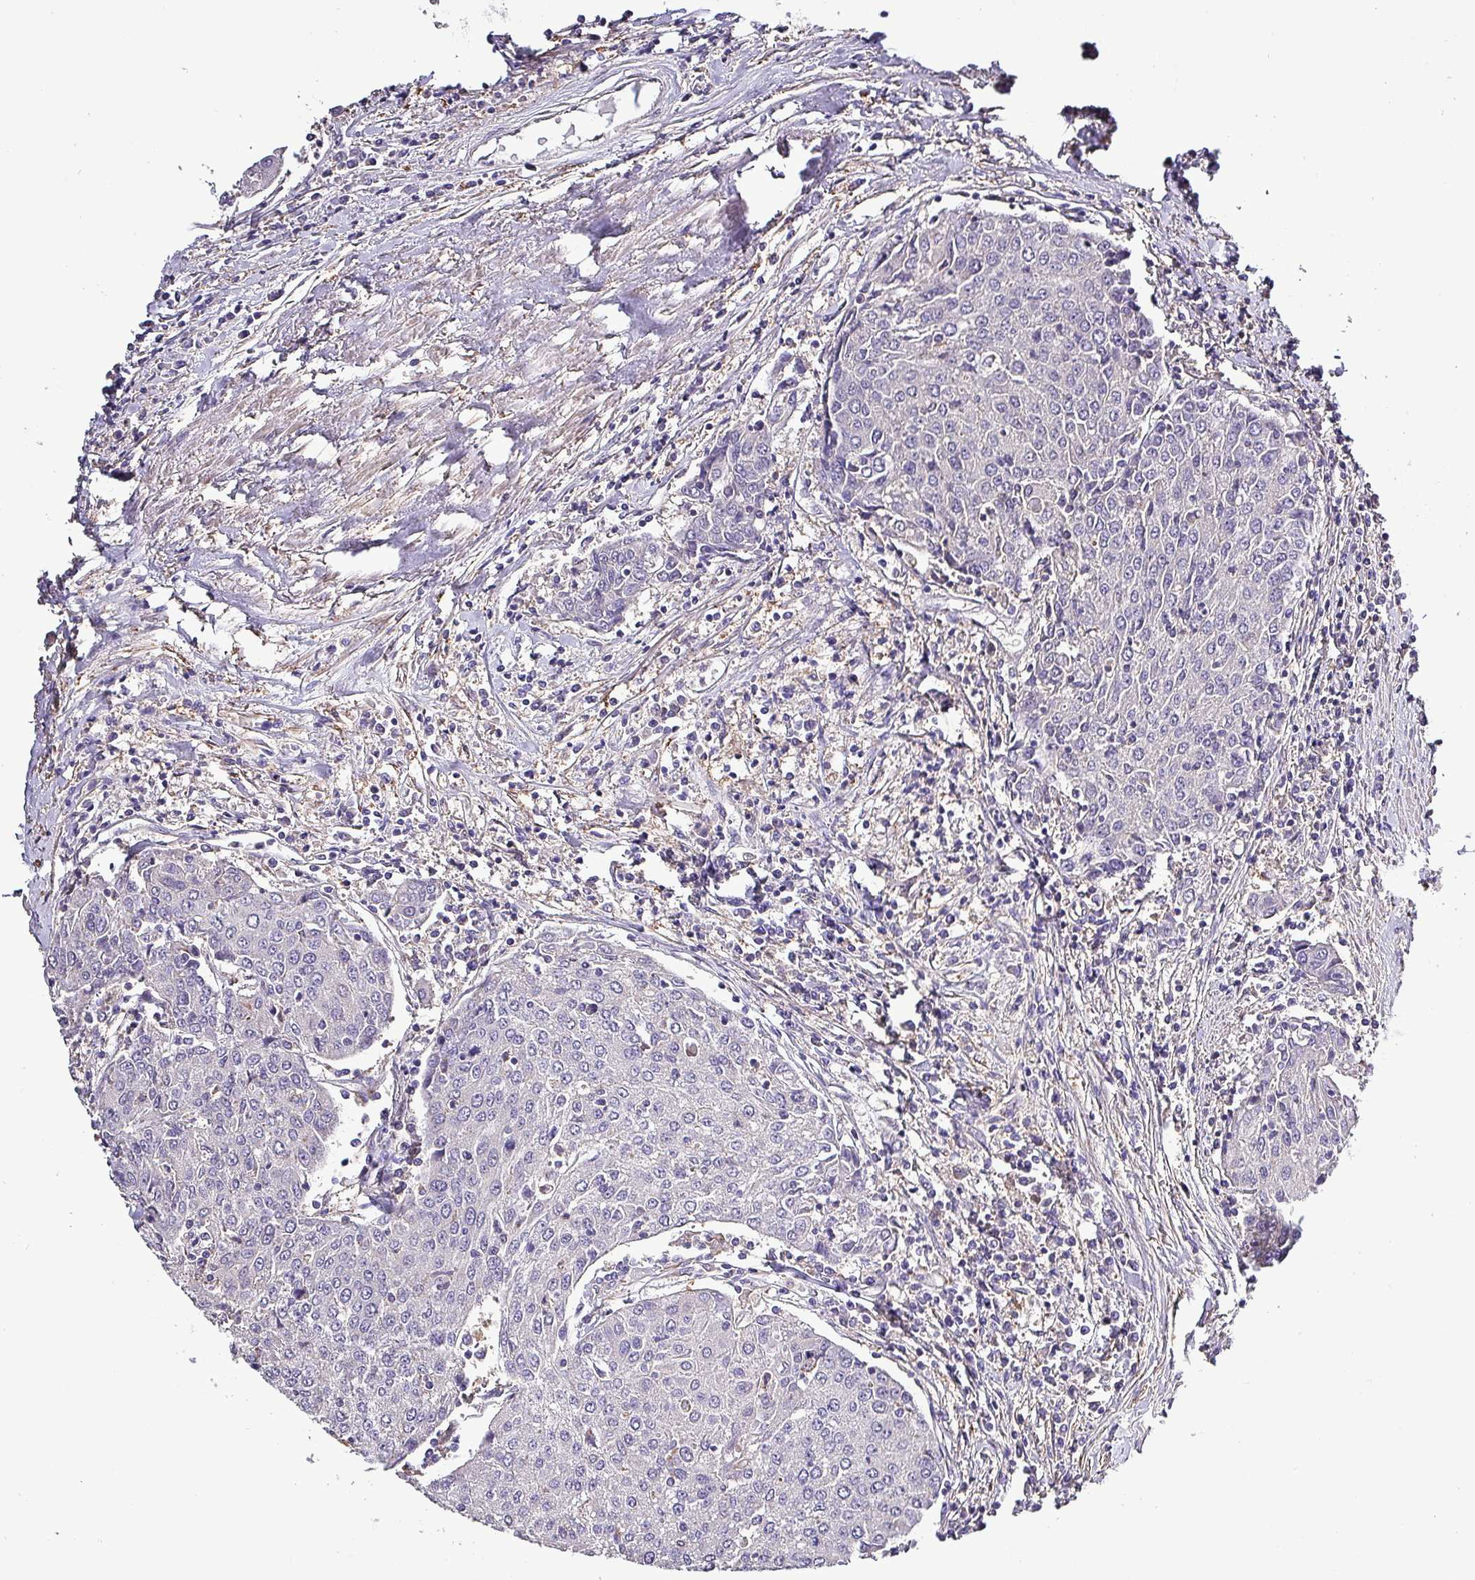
{"staining": {"intensity": "negative", "quantity": "none", "location": "none"}, "tissue": "urothelial cancer", "cell_type": "Tumor cells", "image_type": "cancer", "snomed": [{"axis": "morphology", "description": "Urothelial carcinoma, High grade"}, {"axis": "topography", "description": "Urinary bladder"}], "caption": "The photomicrograph shows no significant staining in tumor cells of high-grade urothelial carcinoma. (DAB immunohistochemistry with hematoxylin counter stain).", "gene": "HTRA4", "patient": {"sex": "female", "age": 85}}